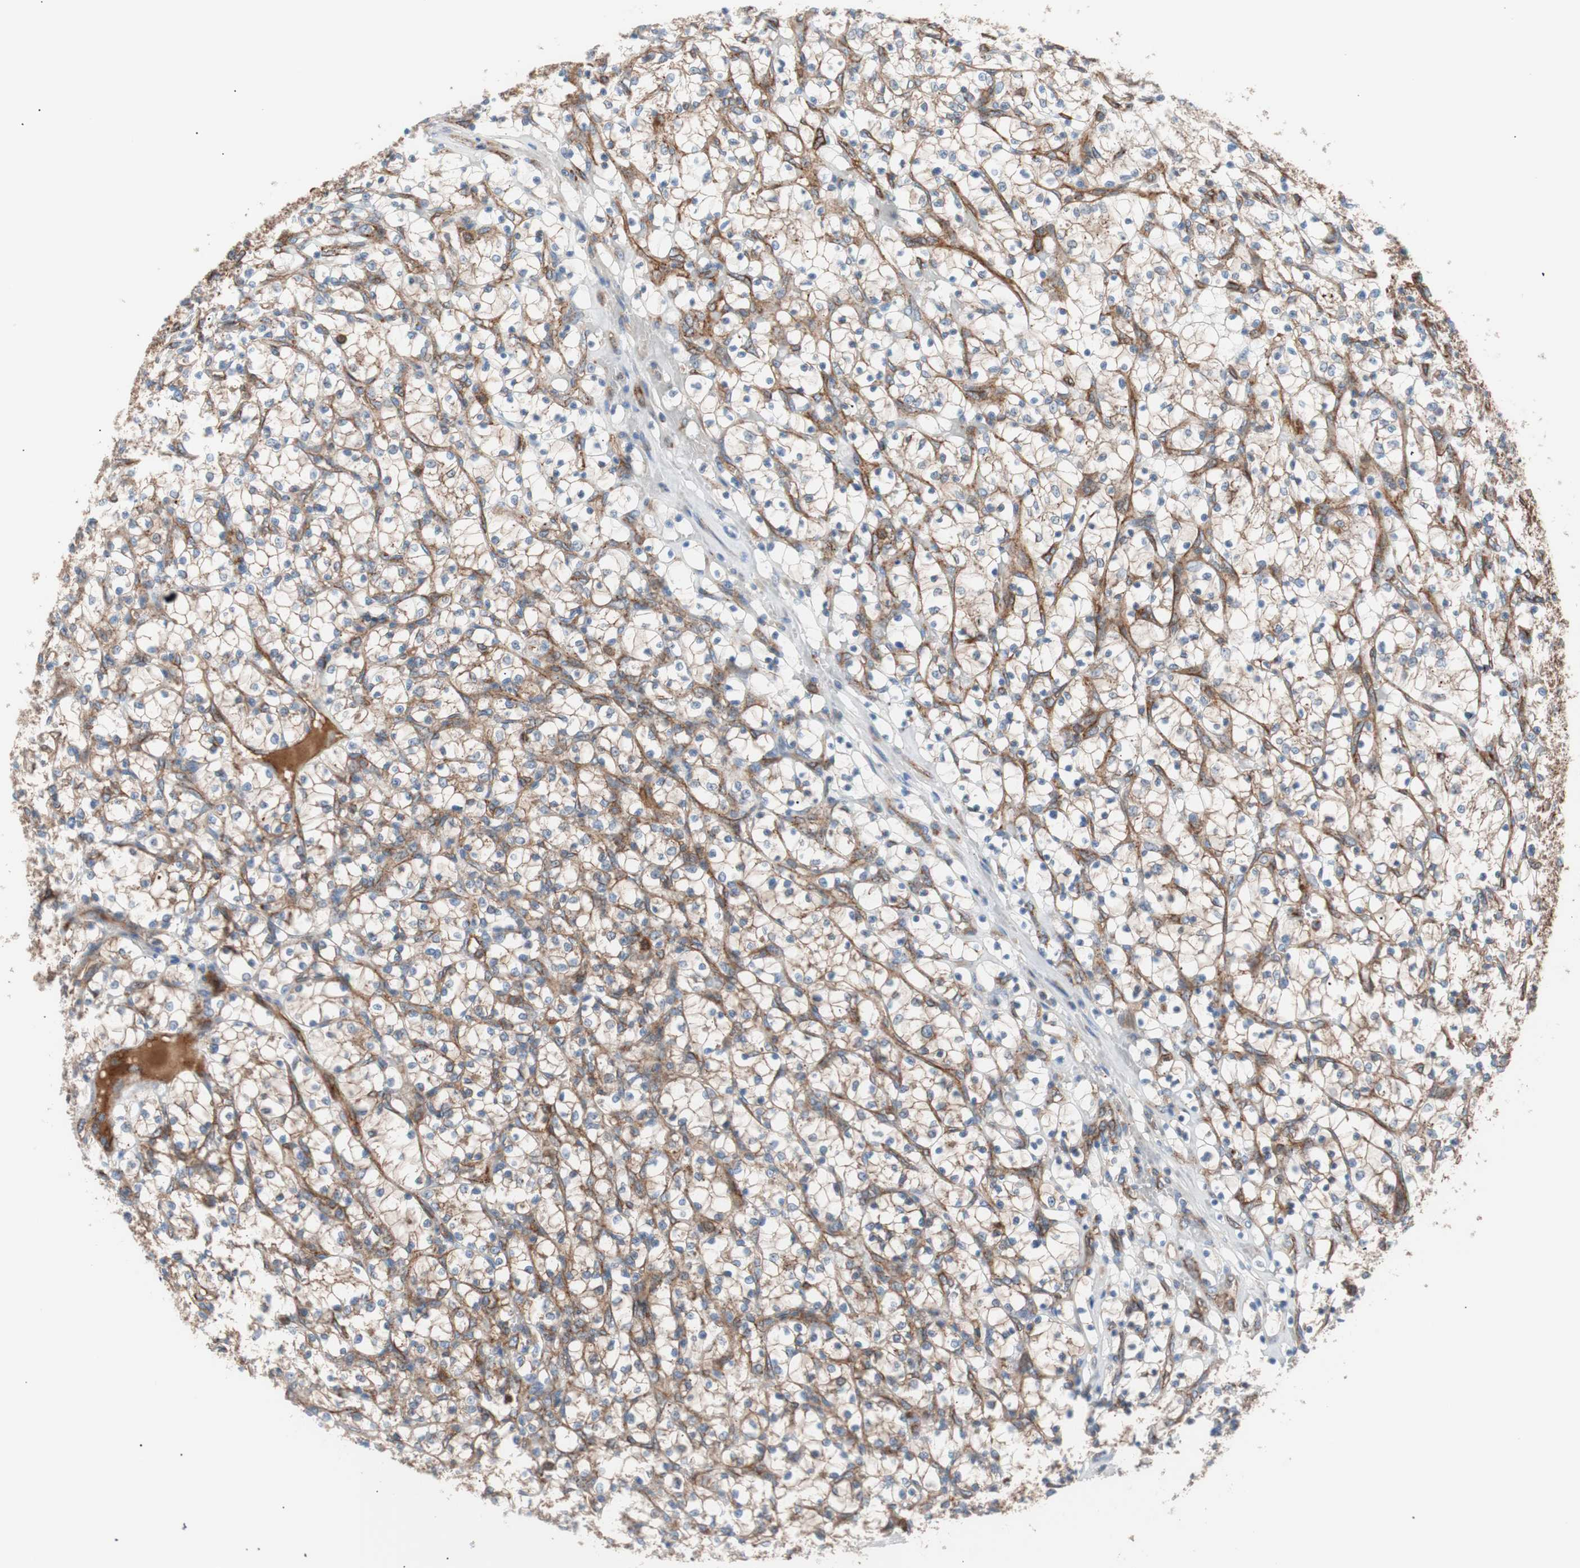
{"staining": {"intensity": "moderate", "quantity": ">75%", "location": "cytoplasmic/membranous"}, "tissue": "renal cancer", "cell_type": "Tumor cells", "image_type": "cancer", "snomed": [{"axis": "morphology", "description": "Adenocarcinoma, NOS"}, {"axis": "topography", "description": "Kidney"}], "caption": "Immunohistochemical staining of human renal cancer (adenocarcinoma) reveals medium levels of moderate cytoplasmic/membranous expression in approximately >75% of tumor cells.", "gene": "FLOT2", "patient": {"sex": "female", "age": 69}}